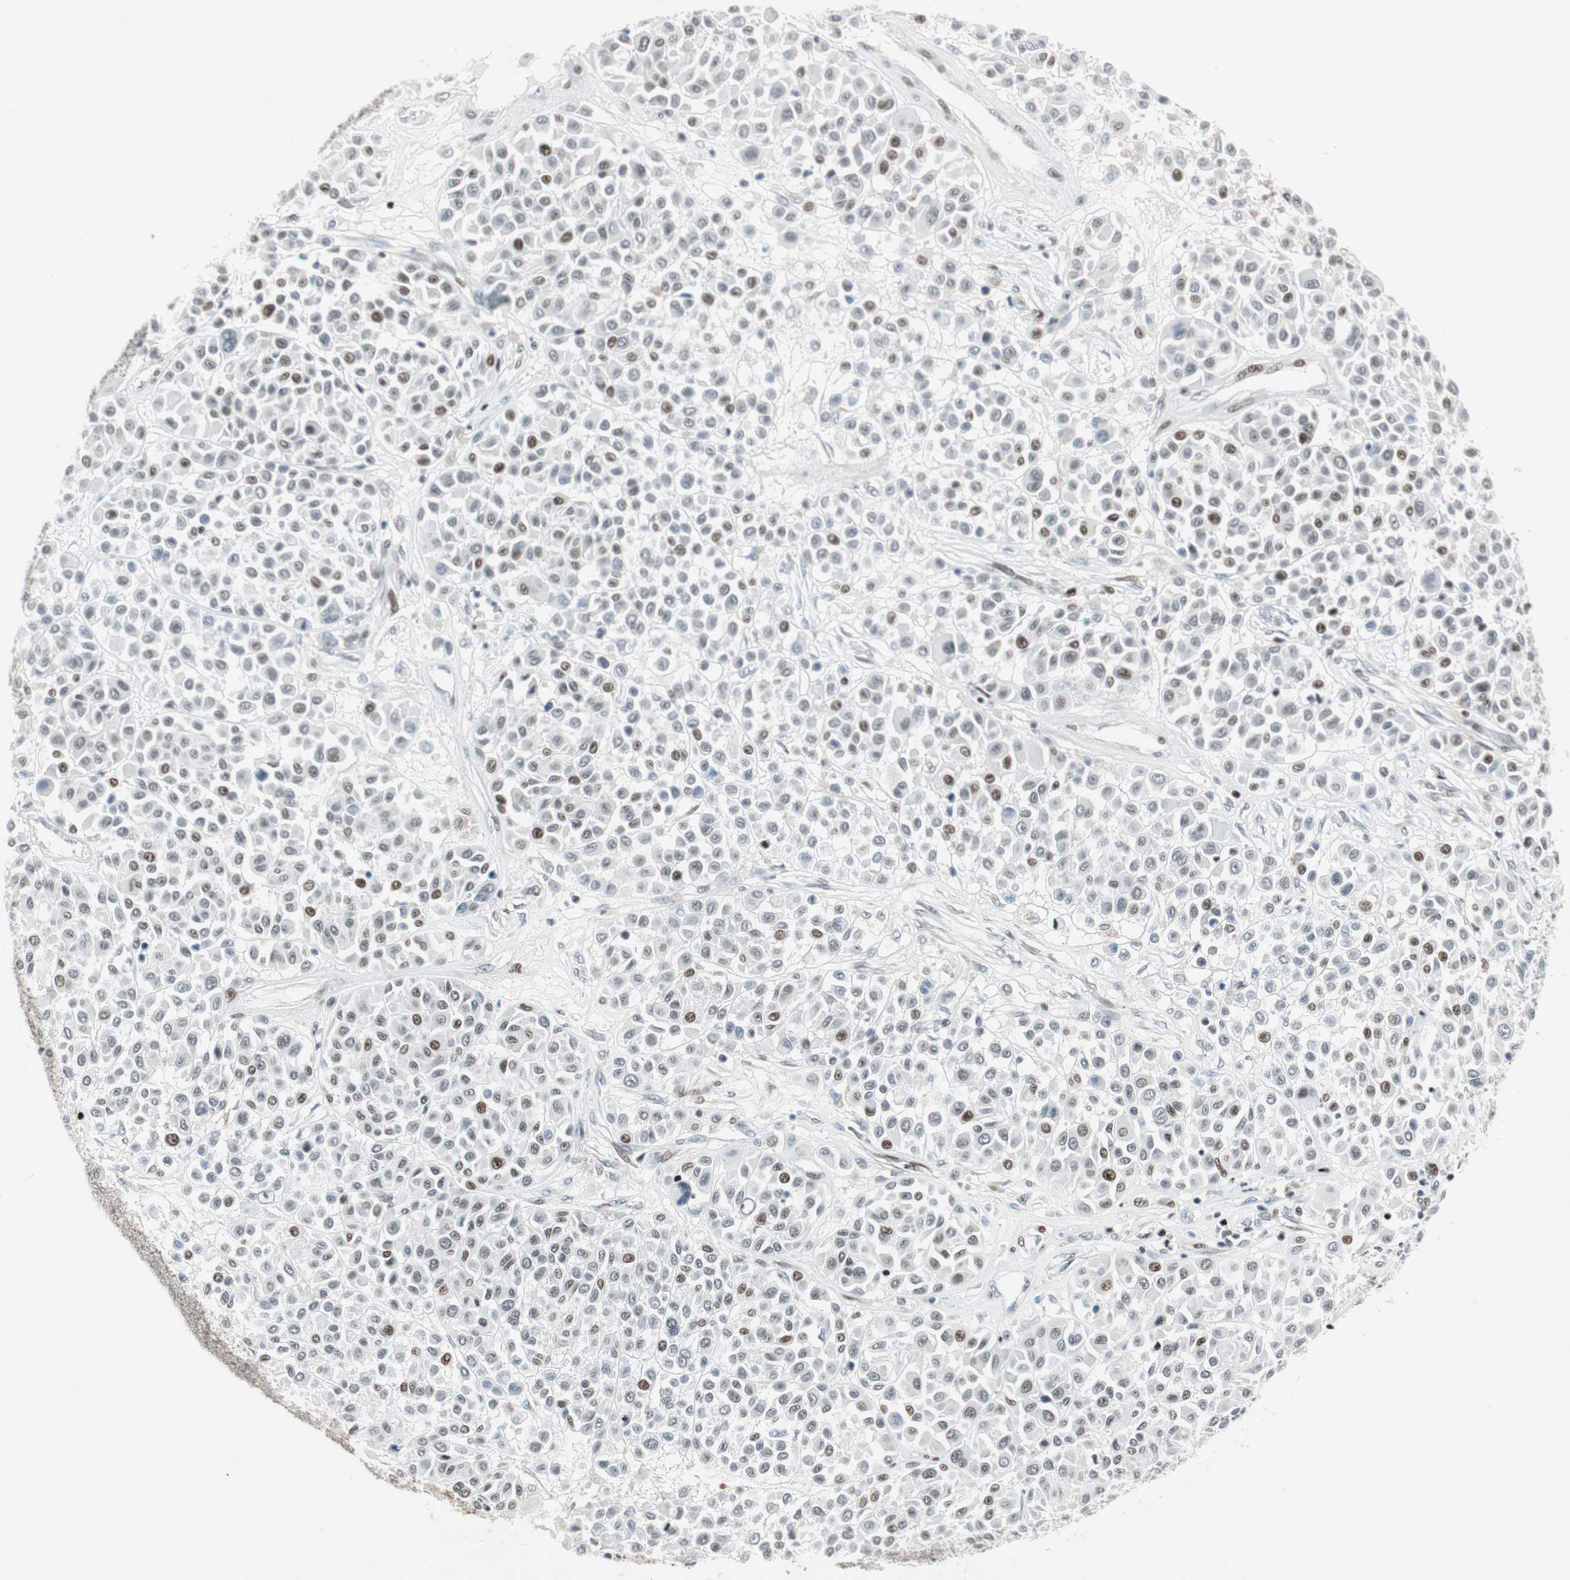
{"staining": {"intensity": "moderate", "quantity": "<25%", "location": "nuclear"}, "tissue": "melanoma", "cell_type": "Tumor cells", "image_type": "cancer", "snomed": [{"axis": "morphology", "description": "Malignant melanoma, Metastatic site"}, {"axis": "topography", "description": "Soft tissue"}], "caption": "IHC staining of malignant melanoma (metastatic site), which displays low levels of moderate nuclear positivity in approximately <25% of tumor cells indicating moderate nuclear protein expression. The staining was performed using DAB (3,3'-diaminobenzidine) (brown) for protein detection and nuclei were counterstained in hematoxylin (blue).", "gene": "FBXO44", "patient": {"sex": "male", "age": 41}}